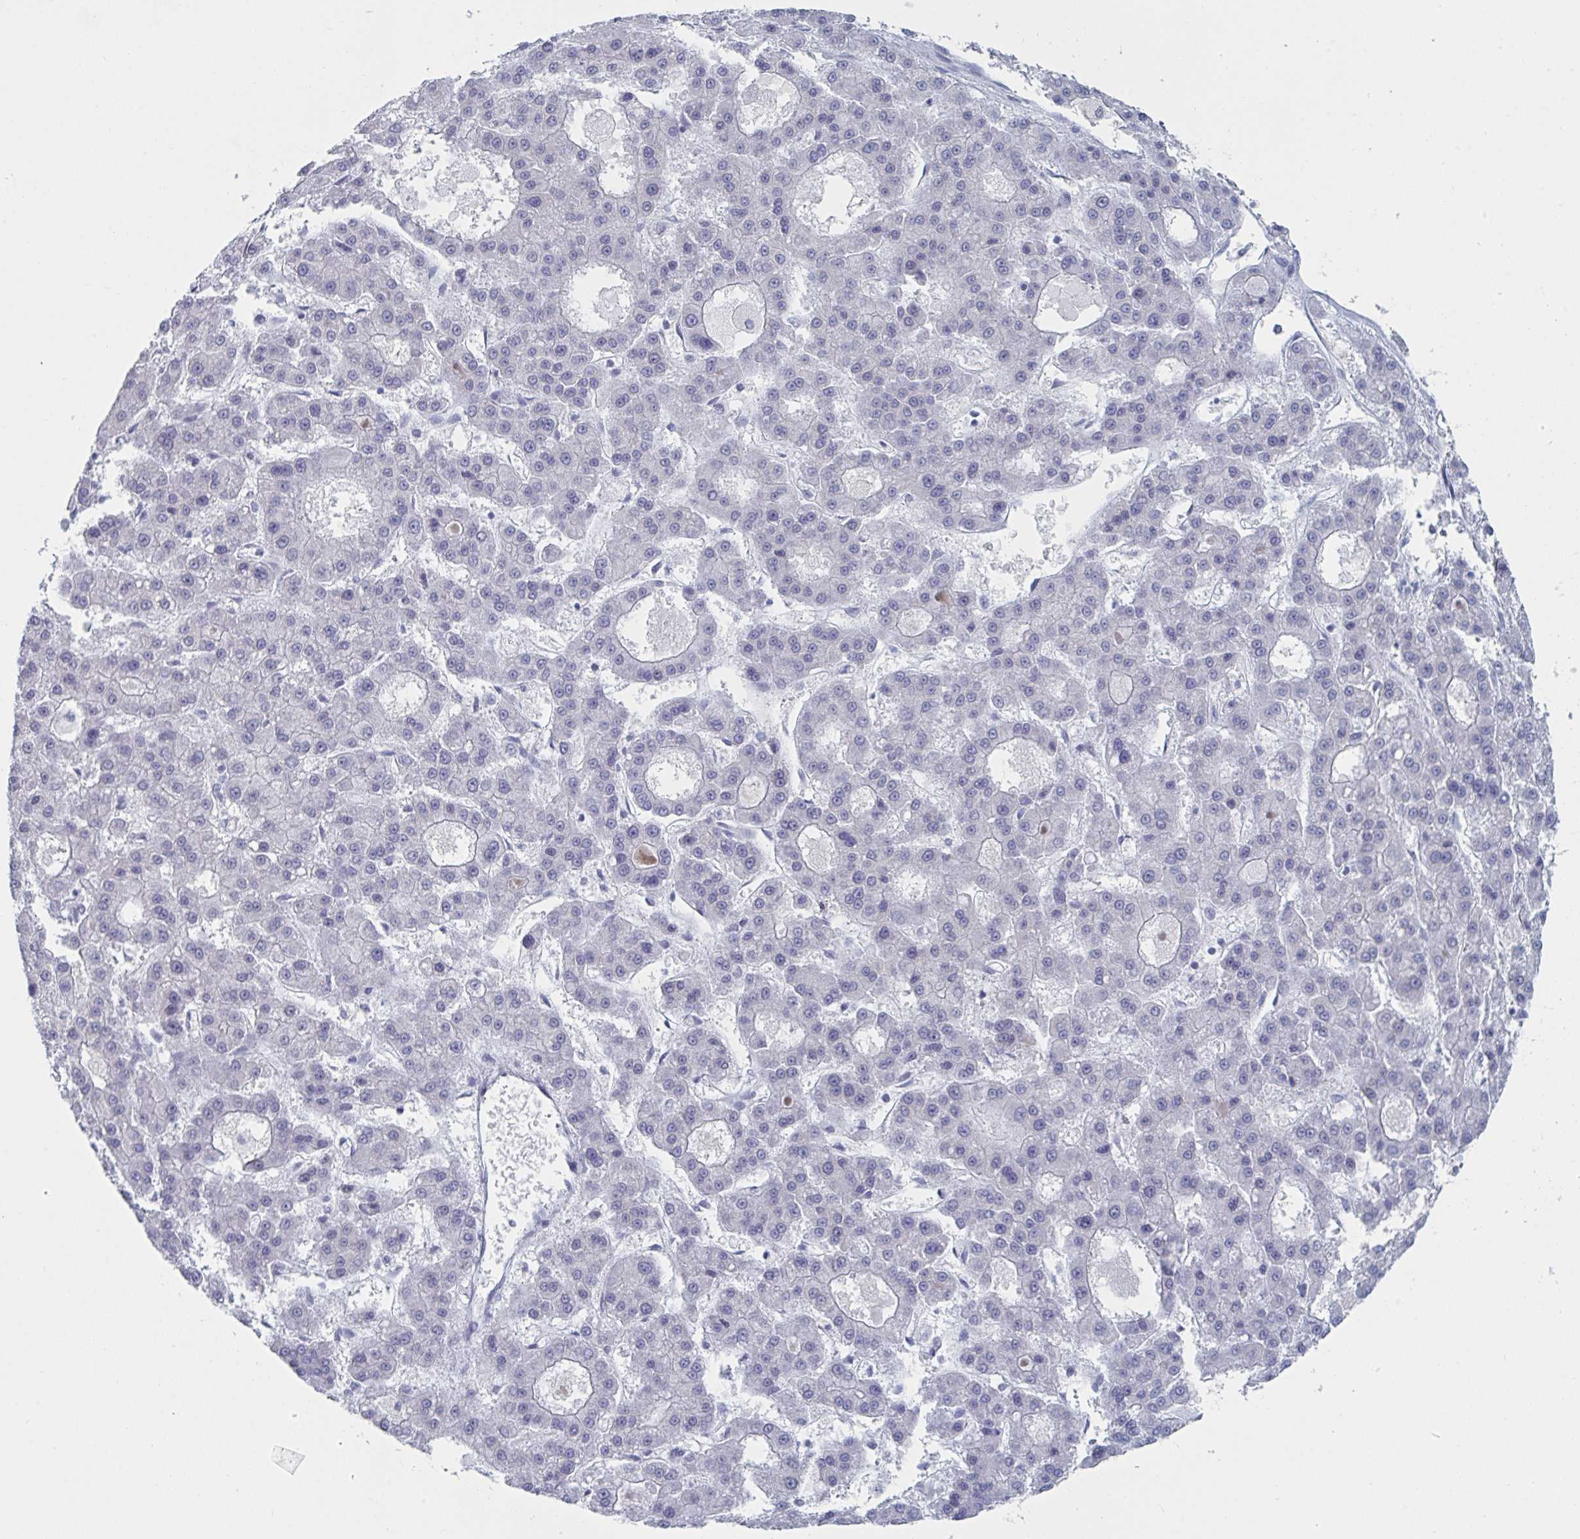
{"staining": {"intensity": "negative", "quantity": "none", "location": "none"}, "tissue": "liver cancer", "cell_type": "Tumor cells", "image_type": "cancer", "snomed": [{"axis": "morphology", "description": "Carcinoma, Hepatocellular, NOS"}, {"axis": "topography", "description": "Liver"}], "caption": "Immunohistochemistry (IHC) of human liver cancer (hepatocellular carcinoma) shows no positivity in tumor cells. The staining was performed using DAB to visualize the protein expression in brown, while the nuclei were stained in blue with hematoxylin (Magnification: 20x).", "gene": "FOXA1", "patient": {"sex": "male", "age": 70}}